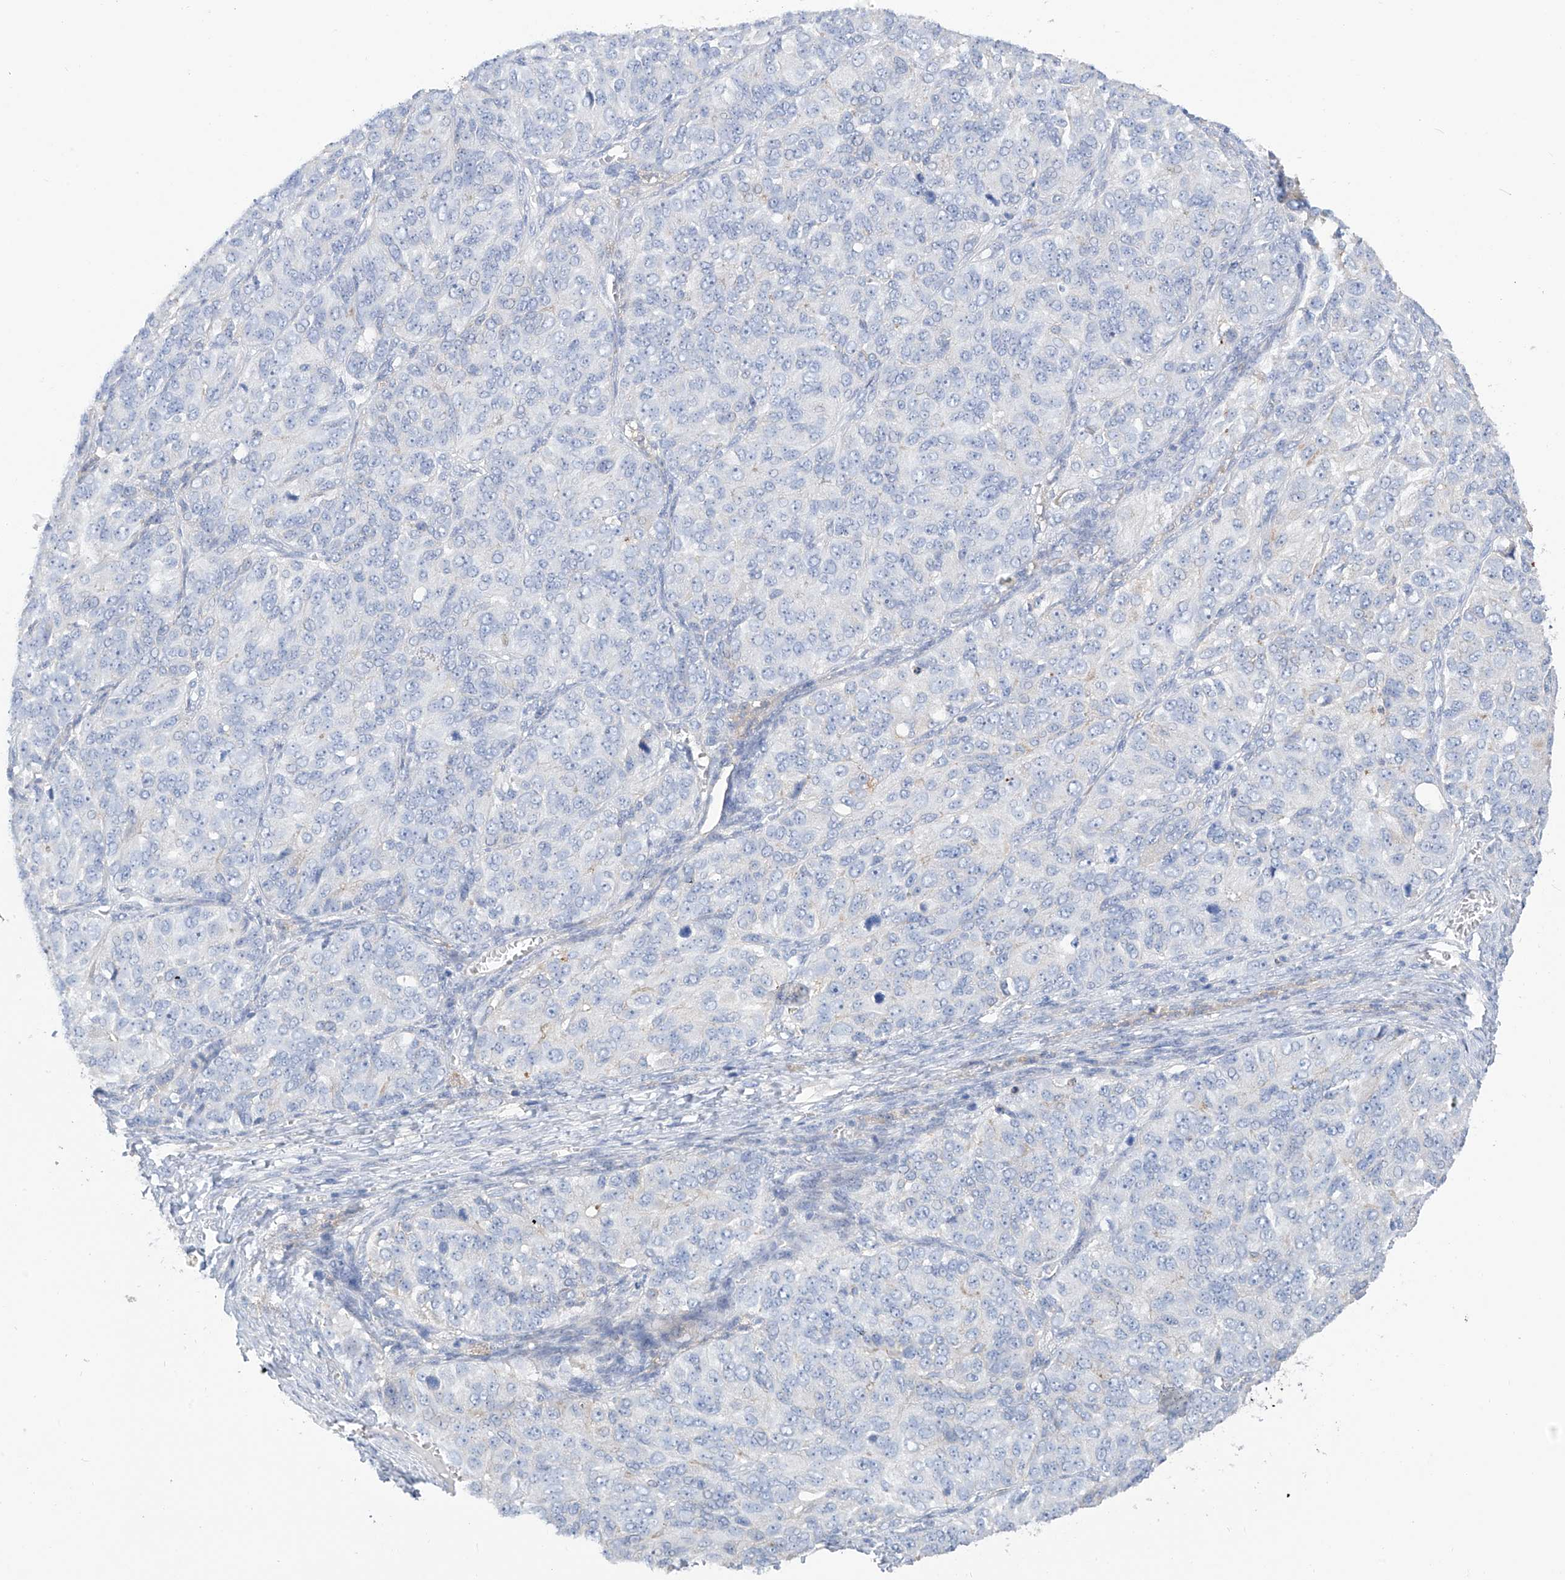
{"staining": {"intensity": "negative", "quantity": "none", "location": "none"}, "tissue": "ovarian cancer", "cell_type": "Tumor cells", "image_type": "cancer", "snomed": [{"axis": "morphology", "description": "Carcinoma, endometroid"}, {"axis": "topography", "description": "Ovary"}], "caption": "Histopathology image shows no significant protein staining in tumor cells of ovarian cancer (endometroid carcinoma). Brightfield microscopy of immunohistochemistry stained with DAB (3,3'-diaminobenzidine) (brown) and hematoxylin (blue), captured at high magnification.", "gene": "ITGA9", "patient": {"sex": "female", "age": 51}}